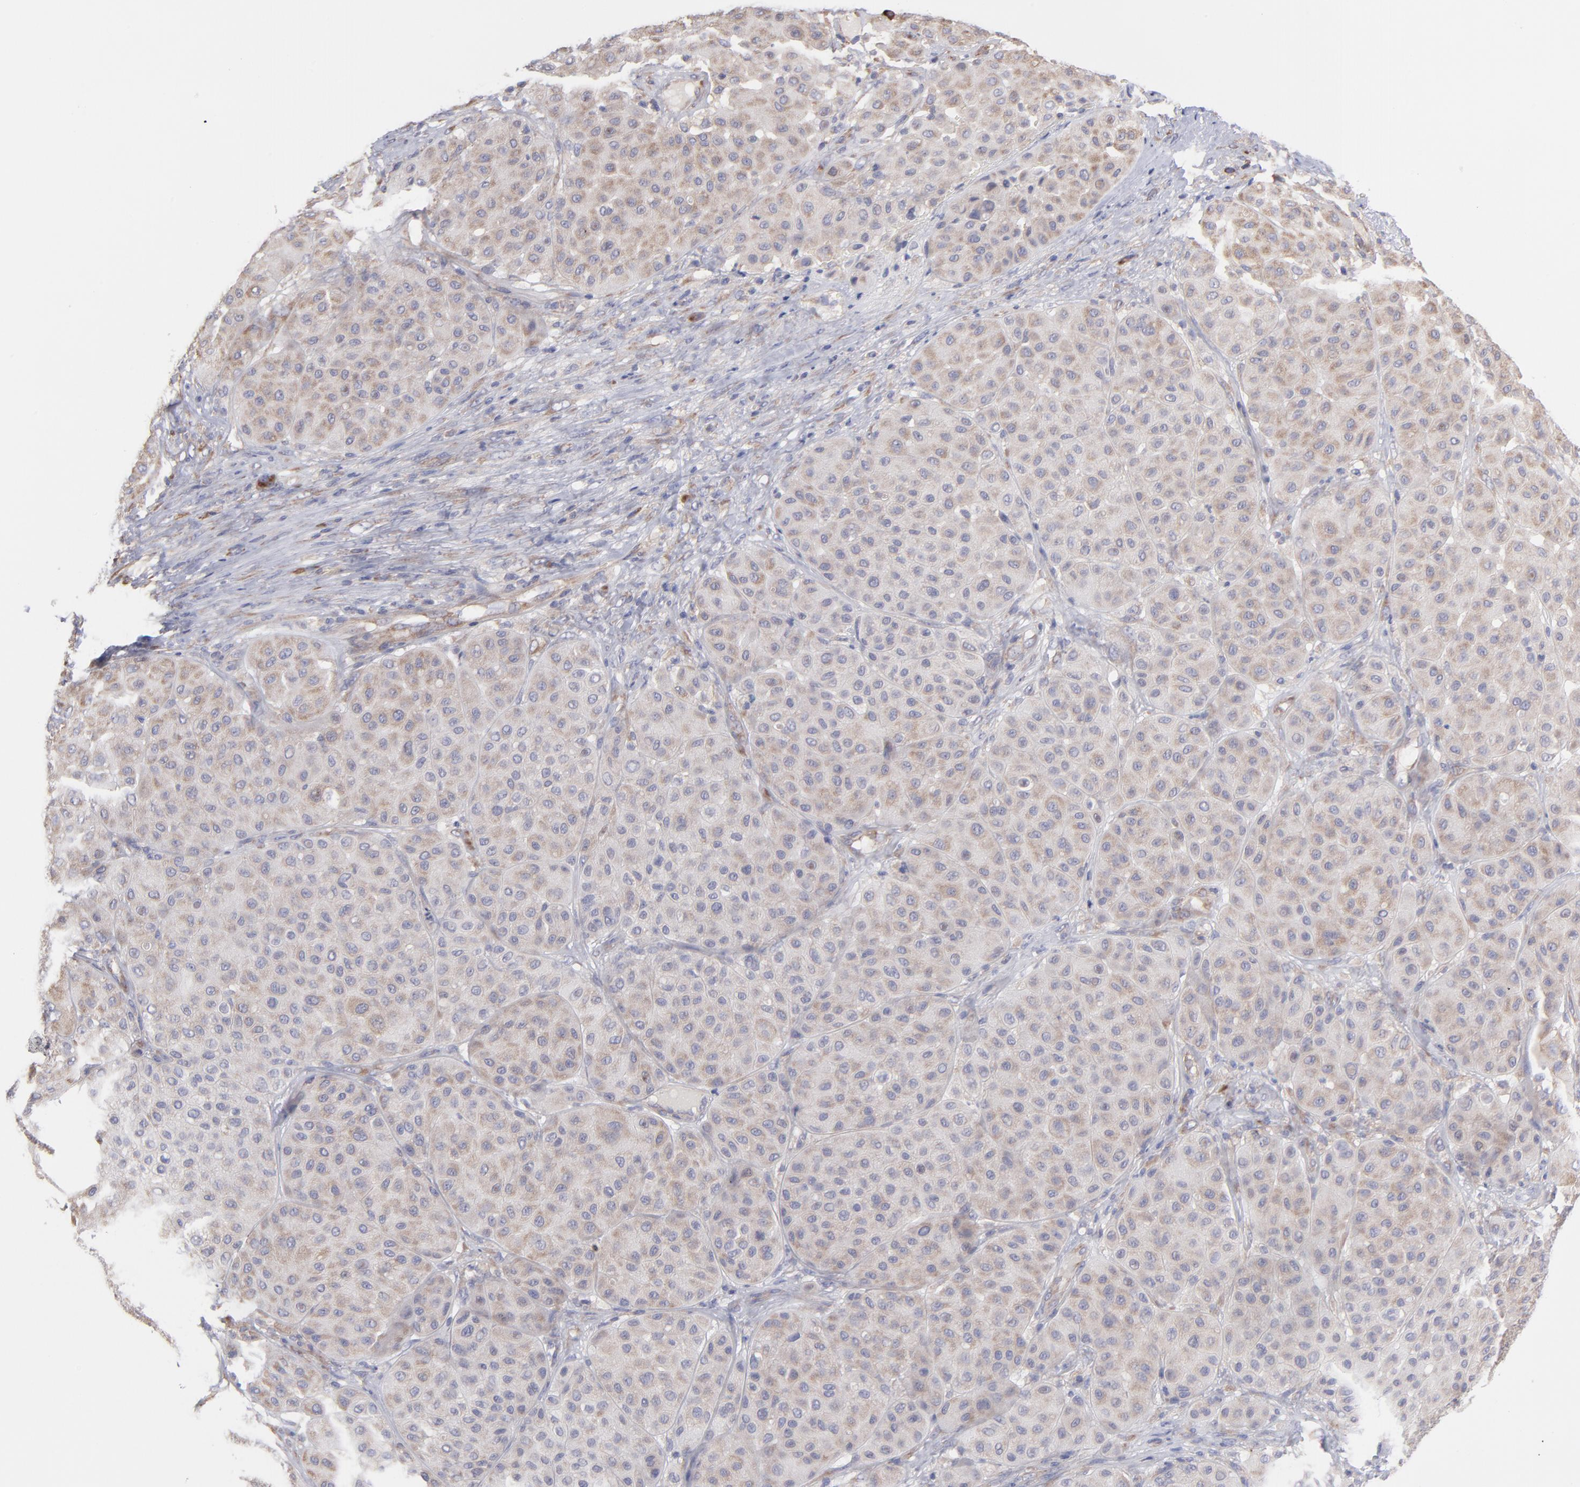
{"staining": {"intensity": "weak", "quantity": "<25%", "location": "cytoplasmic/membranous"}, "tissue": "melanoma", "cell_type": "Tumor cells", "image_type": "cancer", "snomed": [{"axis": "morphology", "description": "Normal tissue, NOS"}, {"axis": "morphology", "description": "Malignant melanoma, Metastatic site"}, {"axis": "topography", "description": "Skin"}], "caption": "The histopathology image displays no significant staining in tumor cells of melanoma.", "gene": "RPLP0", "patient": {"sex": "male", "age": 41}}